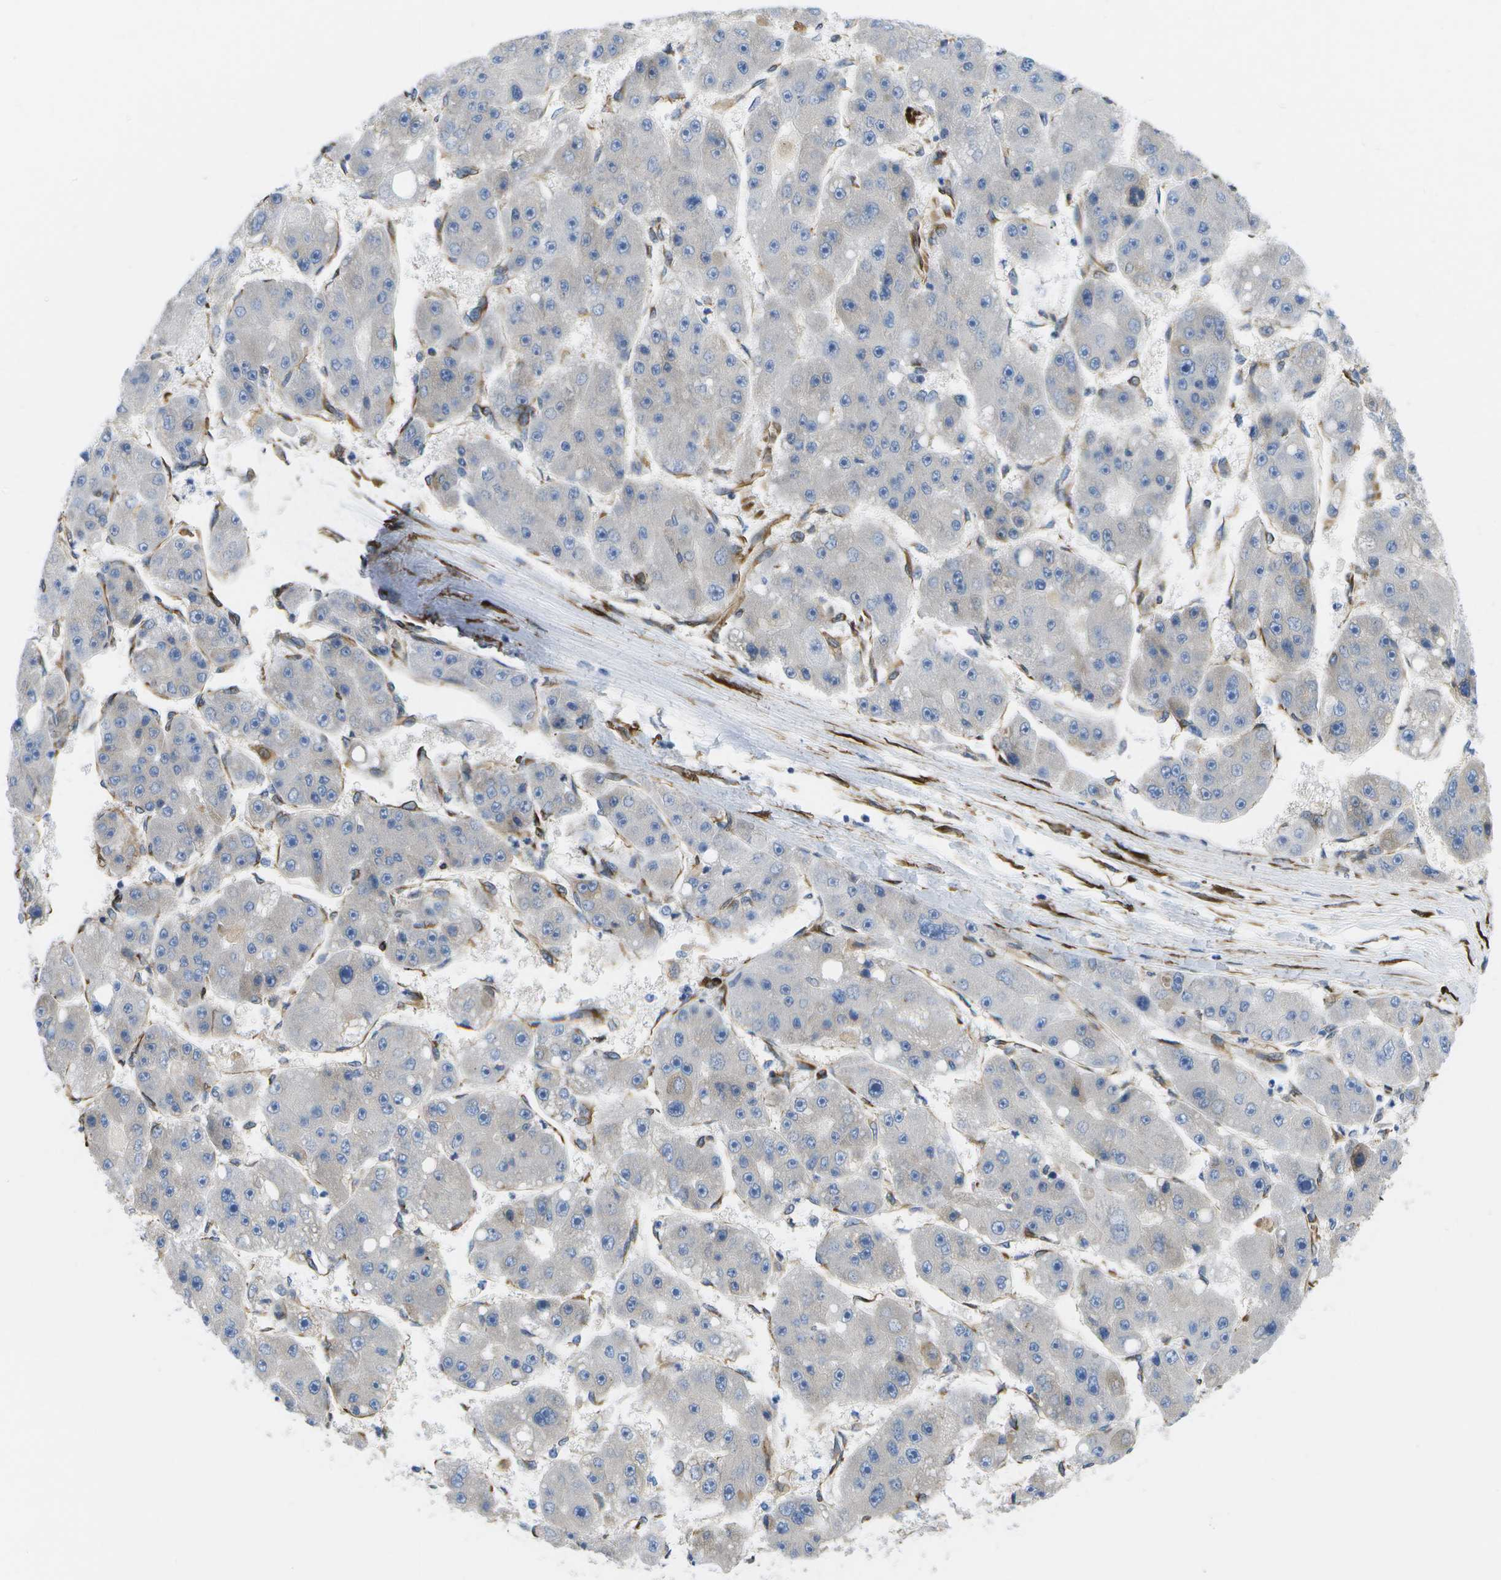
{"staining": {"intensity": "negative", "quantity": "none", "location": "none"}, "tissue": "liver cancer", "cell_type": "Tumor cells", "image_type": "cancer", "snomed": [{"axis": "morphology", "description": "Carcinoma, Hepatocellular, NOS"}, {"axis": "topography", "description": "Liver"}], "caption": "High power microscopy histopathology image of an IHC image of liver hepatocellular carcinoma, revealing no significant positivity in tumor cells. (Stains: DAB (3,3'-diaminobenzidine) immunohistochemistry with hematoxylin counter stain, Microscopy: brightfield microscopy at high magnification).", "gene": "ZDHHC17", "patient": {"sex": "female", "age": 61}}